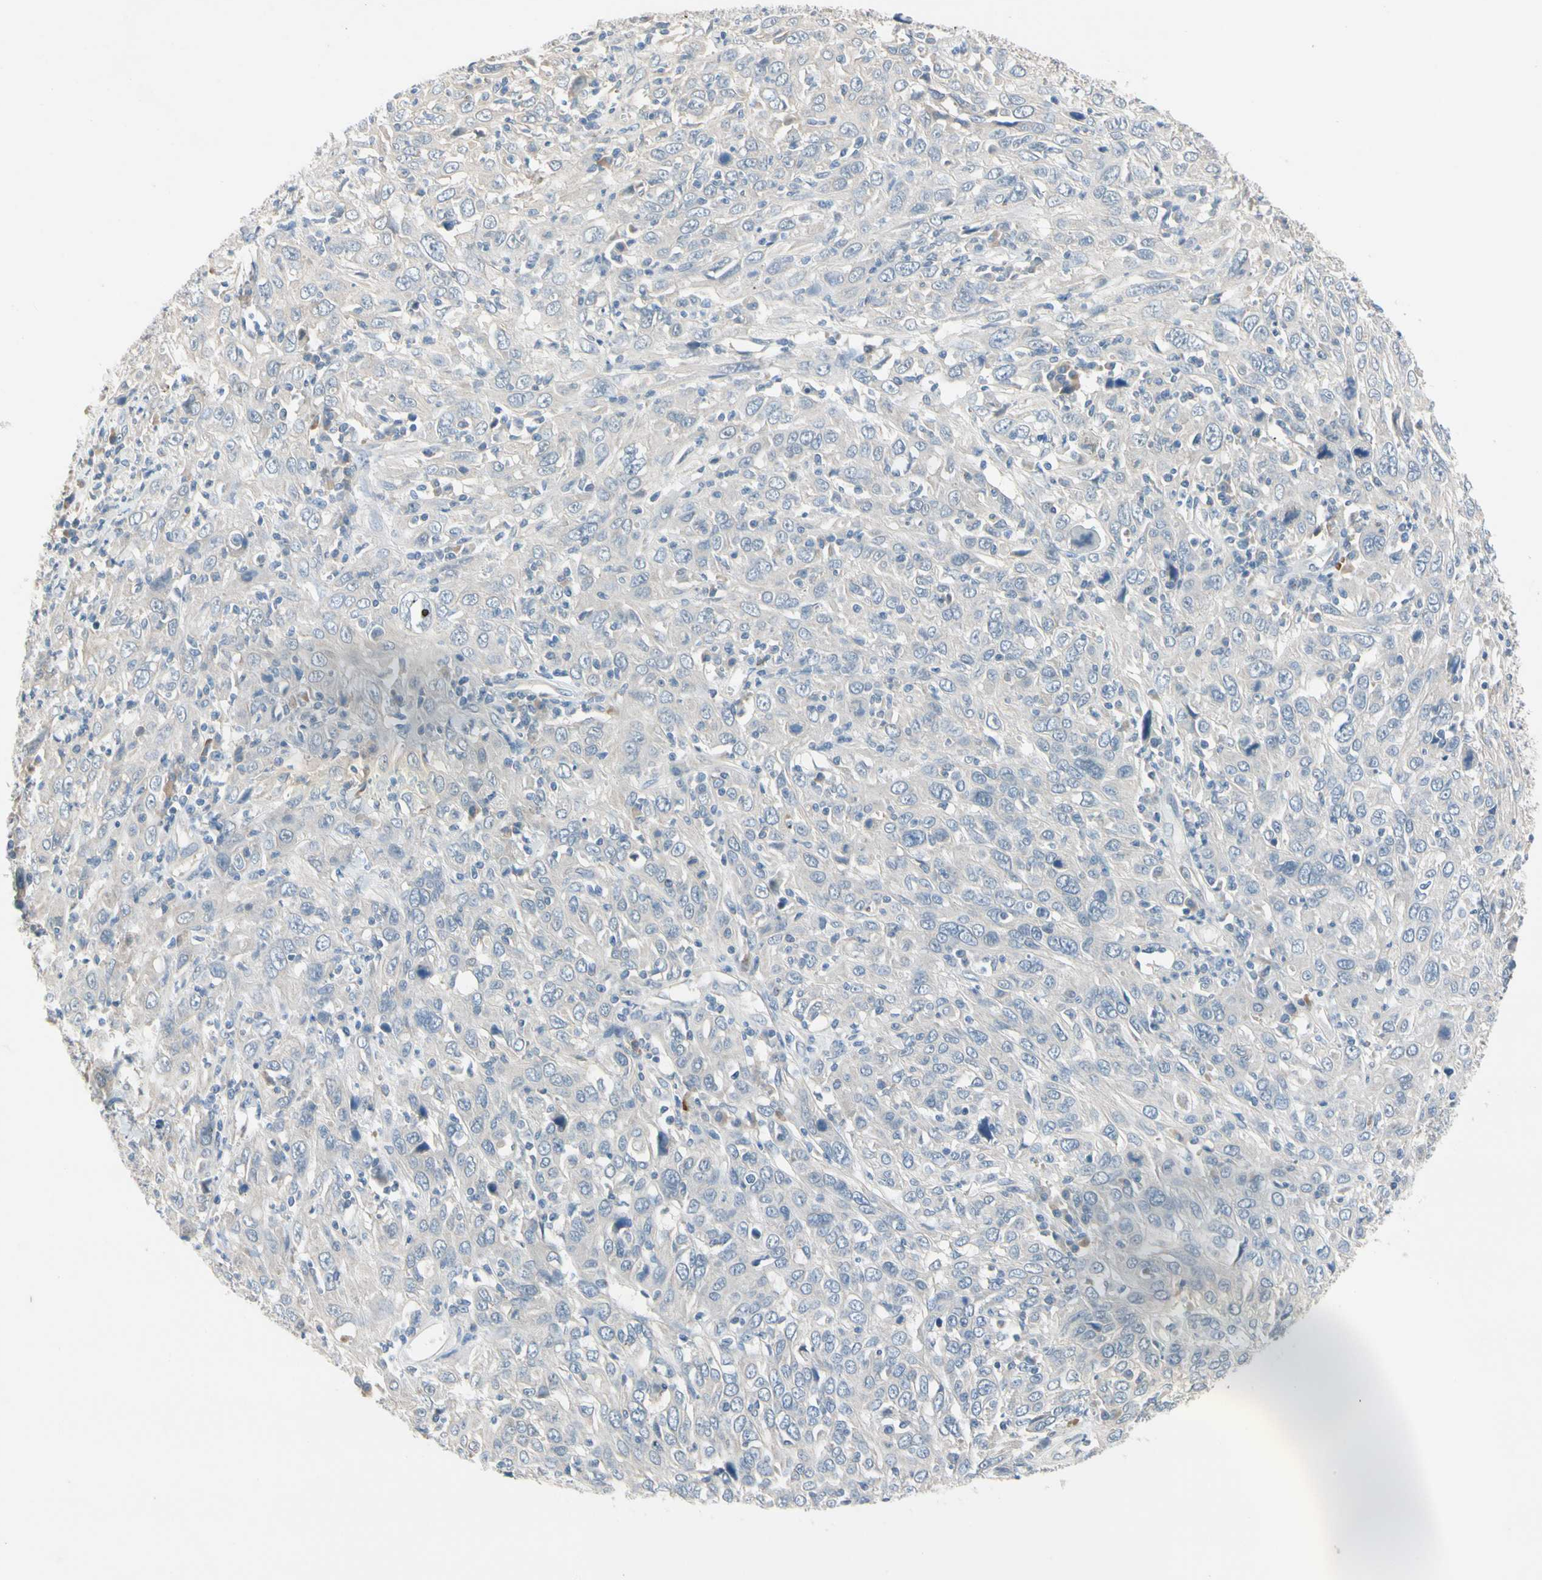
{"staining": {"intensity": "negative", "quantity": "none", "location": "none"}, "tissue": "cervical cancer", "cell_type": "Tumor cells", "image_type": "cancer", "snomed": [{"axis": "morphology", "description": "Squamous cell carcinoma, NOS"}, {"axis": "topography", "description": "Cervix"}], "caption": "Image shows no protein positivity in tumor cells of cervical squamous cell carcinoma tissue.", "gene": "SLC27A6", "patient": {"sex": "female", "age": 46}}